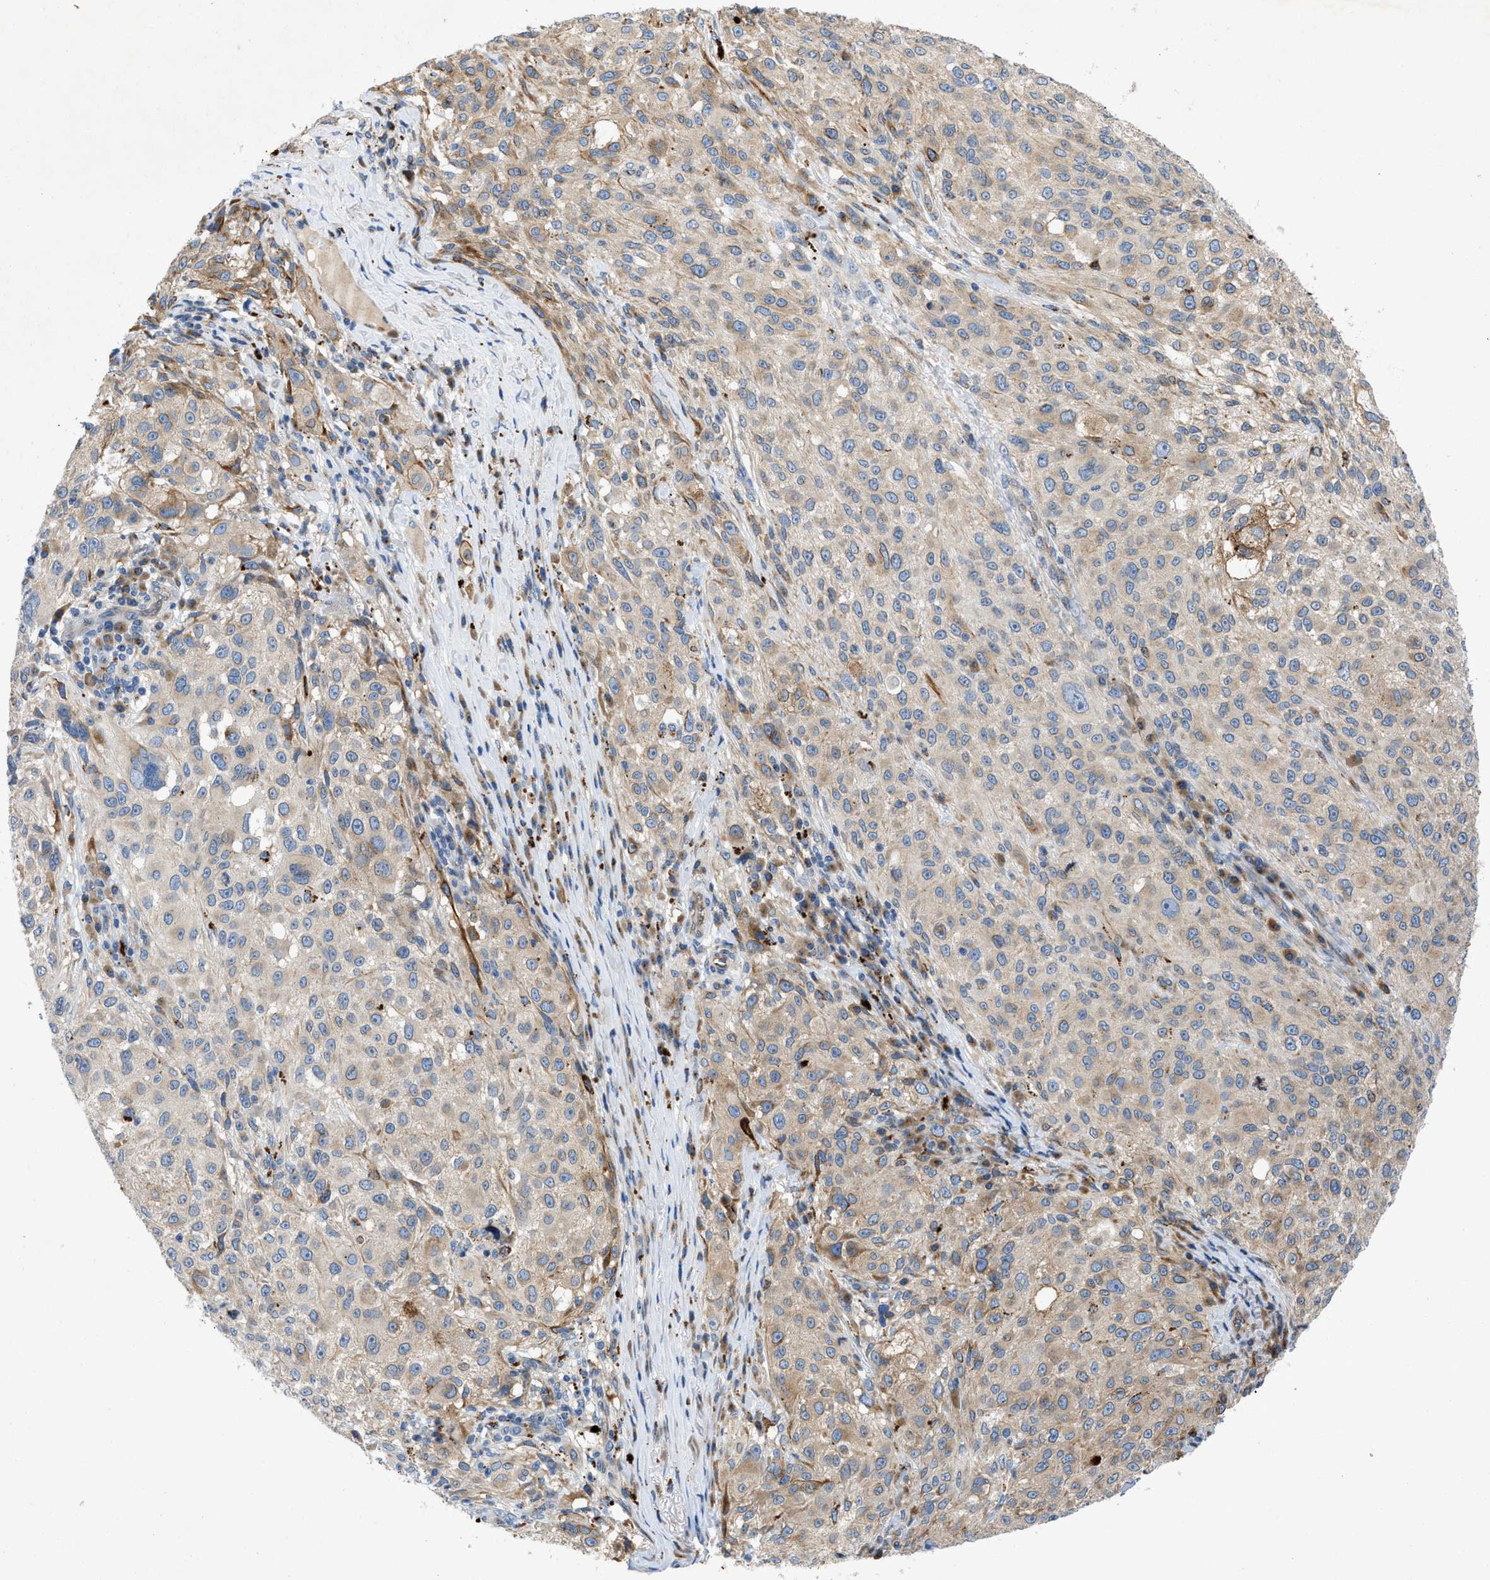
{"staining": {"intensity": "weak", "quantity": "25%-75%", "location": "cytoplasmic/membranous"}, "tissue": "melanoma", "cell_type": "Tumor cells", "image_type": "cancer", "snomed": [{"axis": "morphology", "description": "Necrosis, NOS"}, {"axis": "morphology", "description": "Malignant melanoma, NOS"}, {"axis": "topography", "description": "Skin"}], "caption": "Brown immunohistochemical staining in human melanoma exhibits weak cytoplasmic/membranous staining in approximately 25%-75% of tumor cells. (Brightfield microscopy of DAB IHC at high magnification).", "gene": "TMEM248", "patient": {"sex": "female", "age": 87}}